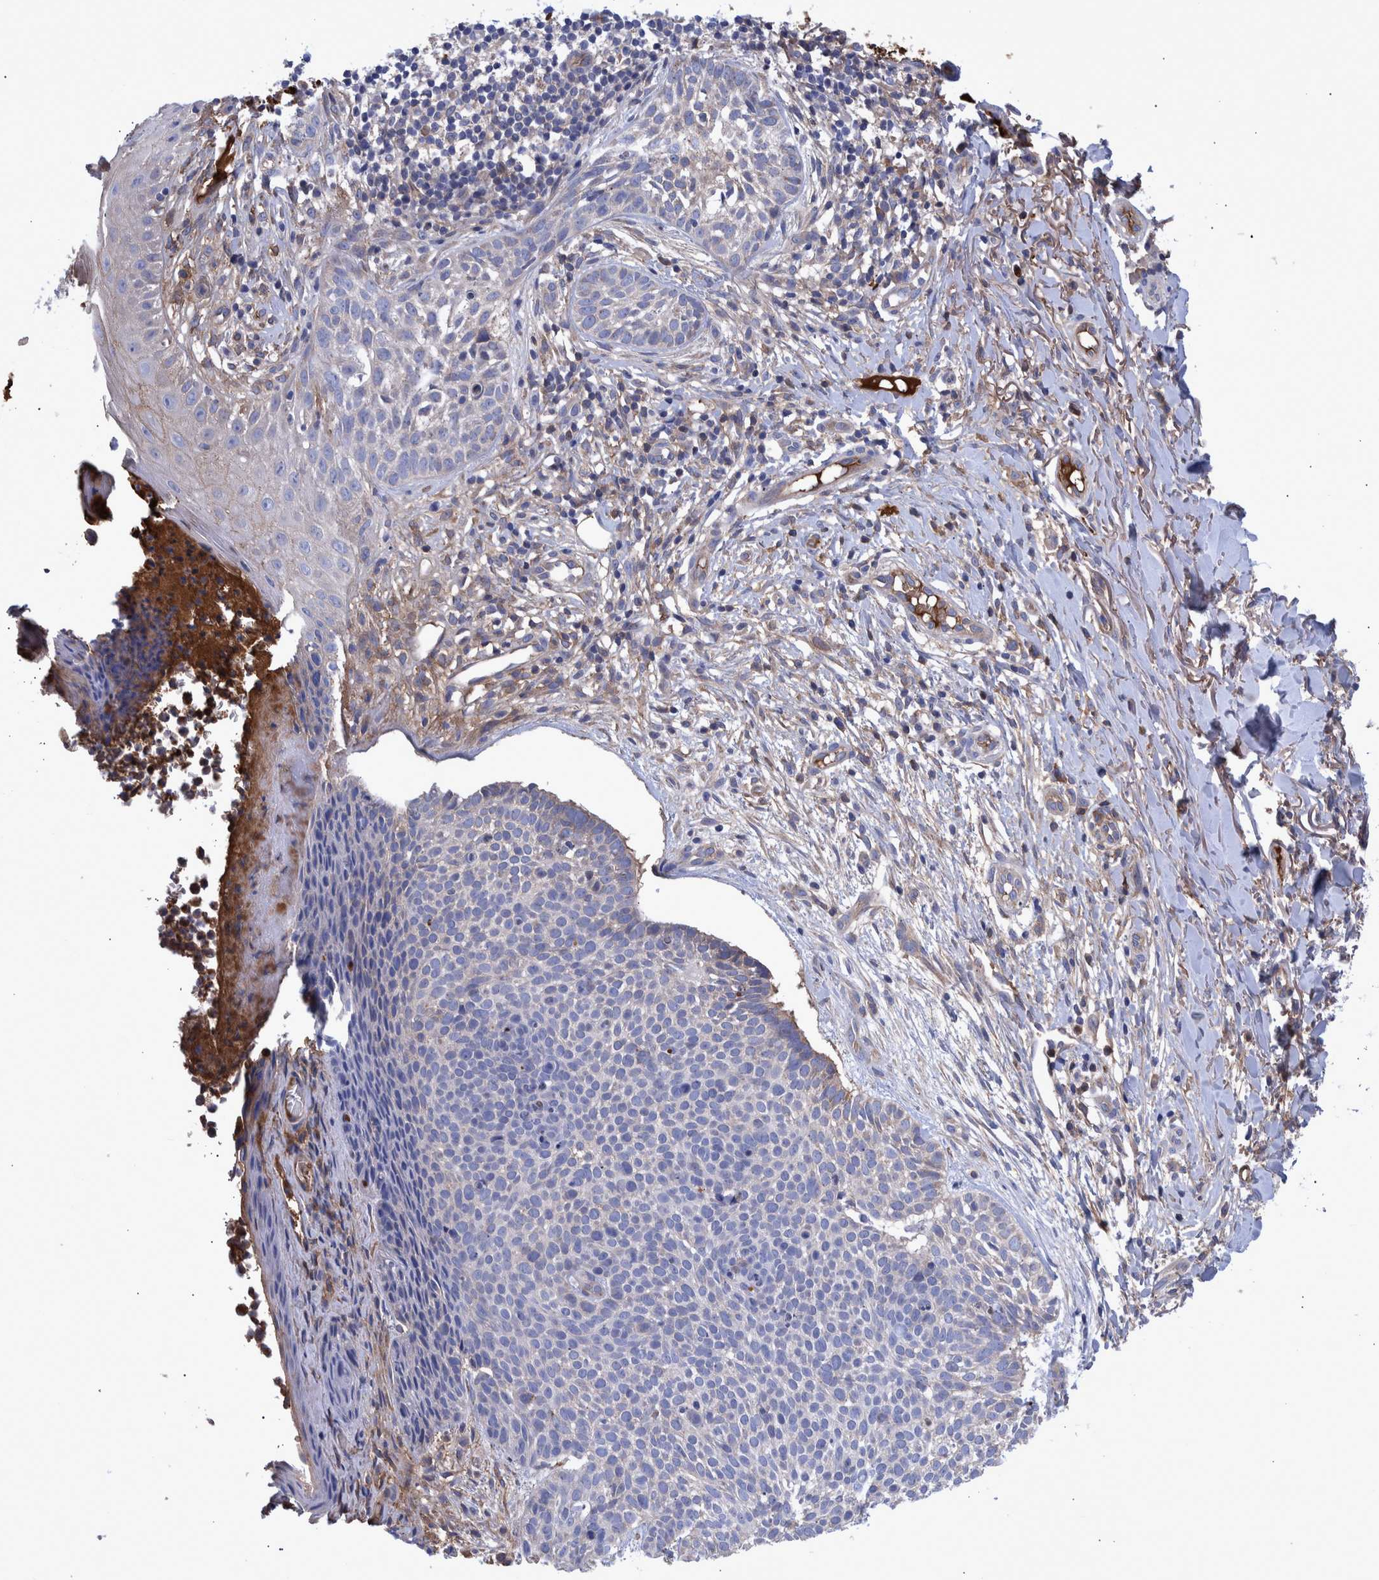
{"staining": {"intensity": "negative", "quantity": "none", "location": "none"}, "tissue": "skin cancer", "cell_type": "Tumor cells", "image_type": "cancer", "snomed": [{"axis": "morphology", "description": "Normal tissue, NOS"}, {"axis": "morphology", "description": "Basal cell carcinoma"}, {"axis": "topography", "description": "Skin"}], "caption": "Tumor cells are negative for protein expression in human skin basal cell carcinoma. The staining was performed using DAB to visualize the protein expression in brown, while the nuclei were stained in blue with hematoxylin (Magnification: 20x).", "gene": "DLL4", "patient": {"sex": "male", "age": 67}}